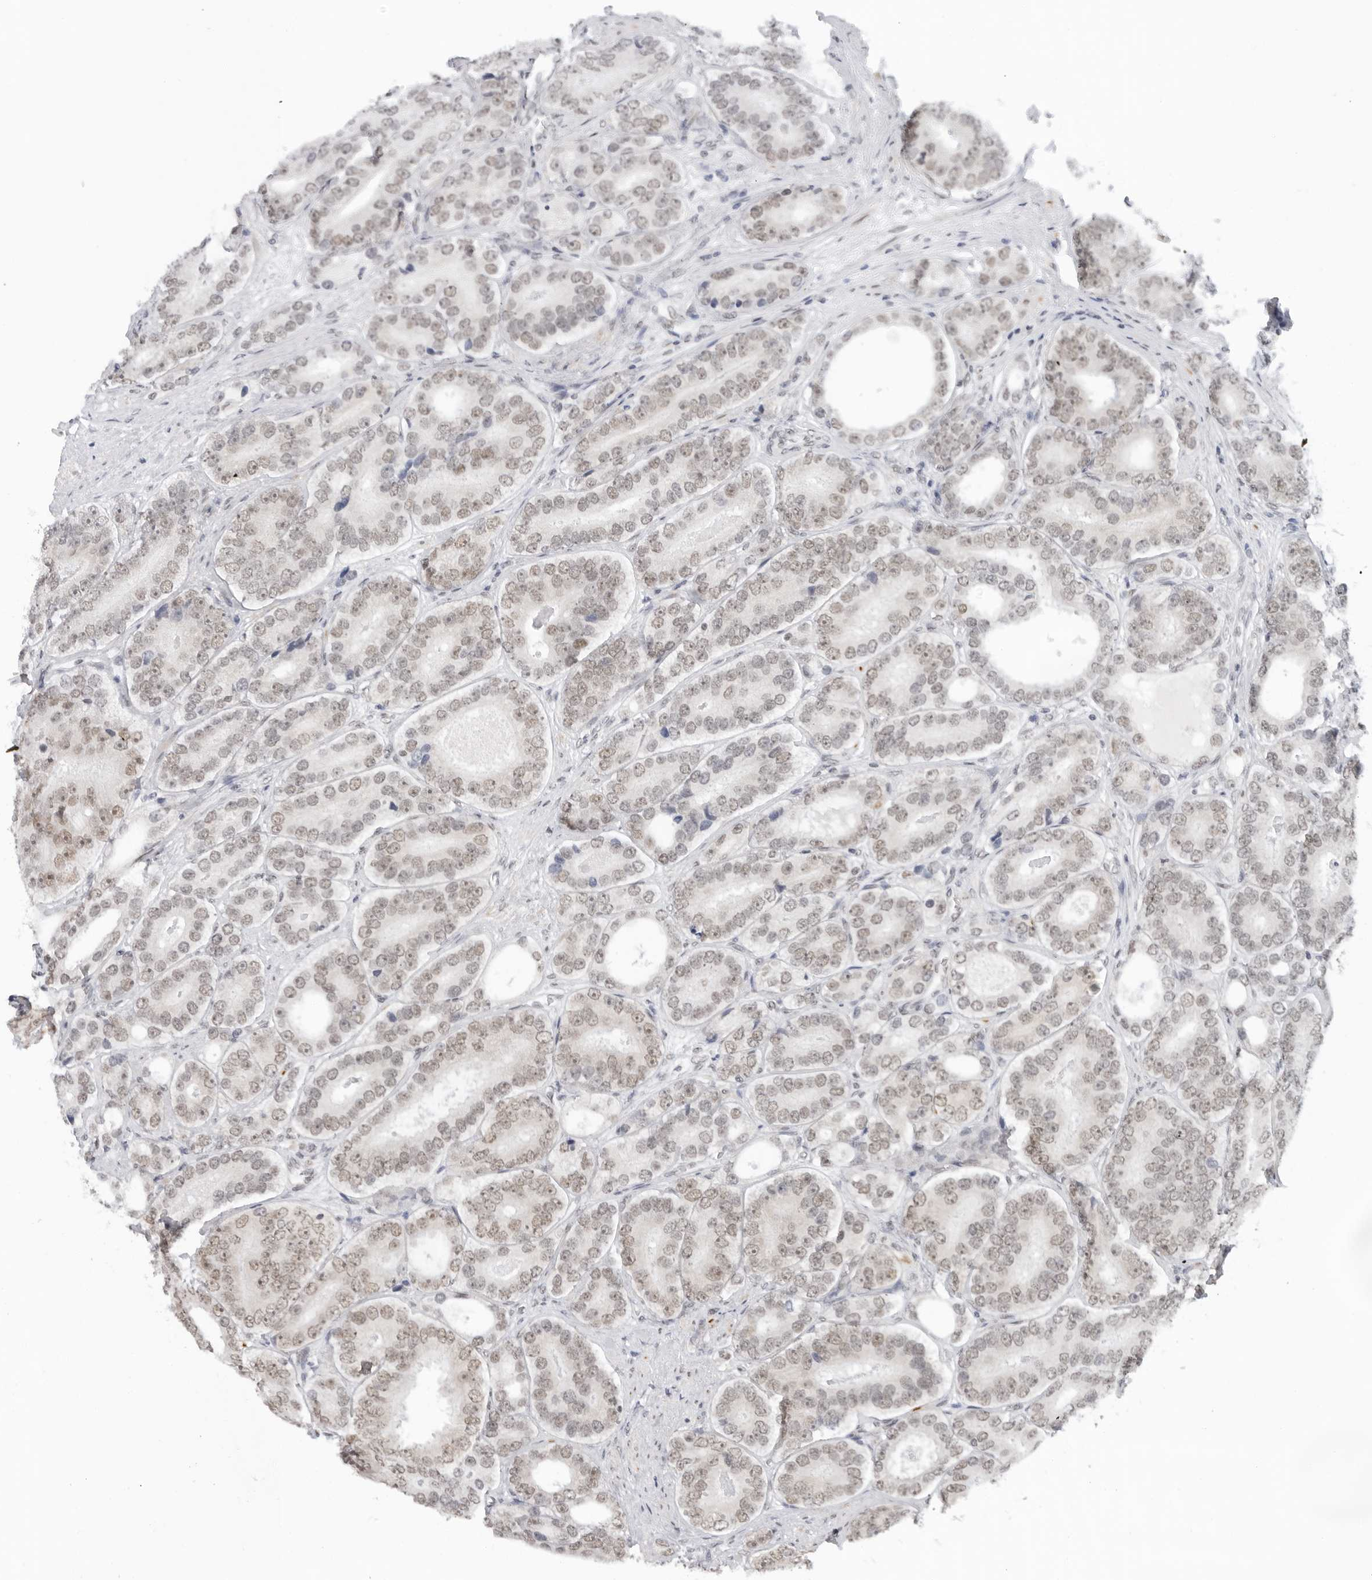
{"staining": {"intensity": "weak", "quantity": ">75%", "location": "nuclear"}, "tissue": "prostate cancer", "cell_type": "Tumor cells", "image_type": "cancer", "snomed": [{"axis": "morphology", "description": "Adenocarcinoma, High grade"}, {"axis": "topography", "description": "Prostate"}], "caption": "Protein expression analysis of high-grade adenocarcinoma (prostate) exhibits weak nuclear positivity in about >75% of tumor cells. (DAB (3,3'-diaminobenzidine) IHC, brown staining for protein, blue staining for nuclei).", "gene": "FOXK2", "patient": {"sex": "male", "age": 56}}